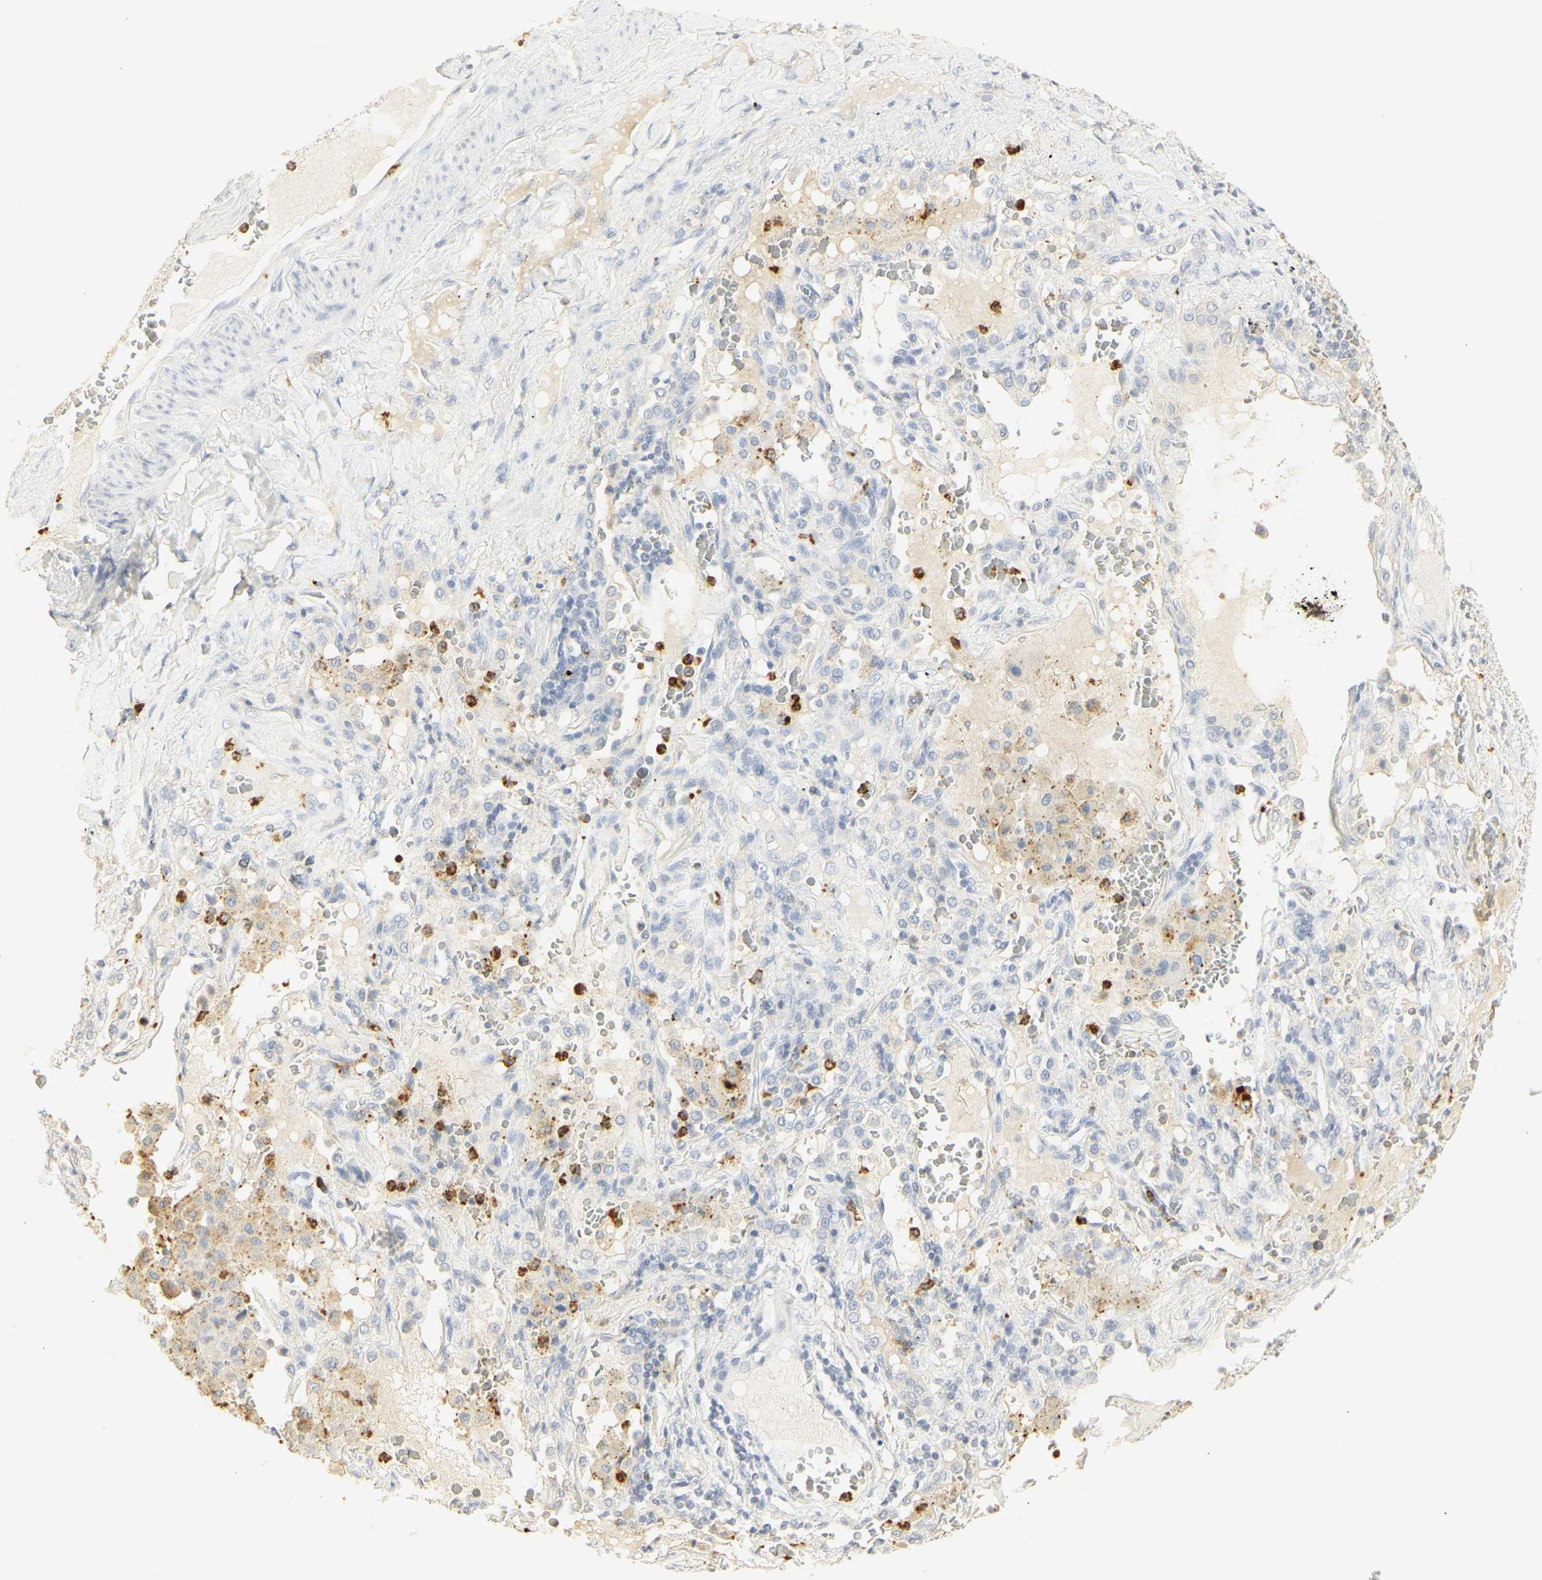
{"staining": {"intensity": "negative", "quantity": "none", "location": "none"}, "tissue": "lung cancer", "cell_type": "Tumor cells", "image_type": "cancer", "snomed": [{"axis": "morphology", "description": "Squamous cell carcinoma, NOS"}, {"axis": "topography", "description": "Lung"}], "caption": "This is an immunohistochemistry image of human lung squamous cell carcinoma. There is no positivity in tumor cells.", "gene": "MPO", "patient": {"sex": "male", "age": 57}}